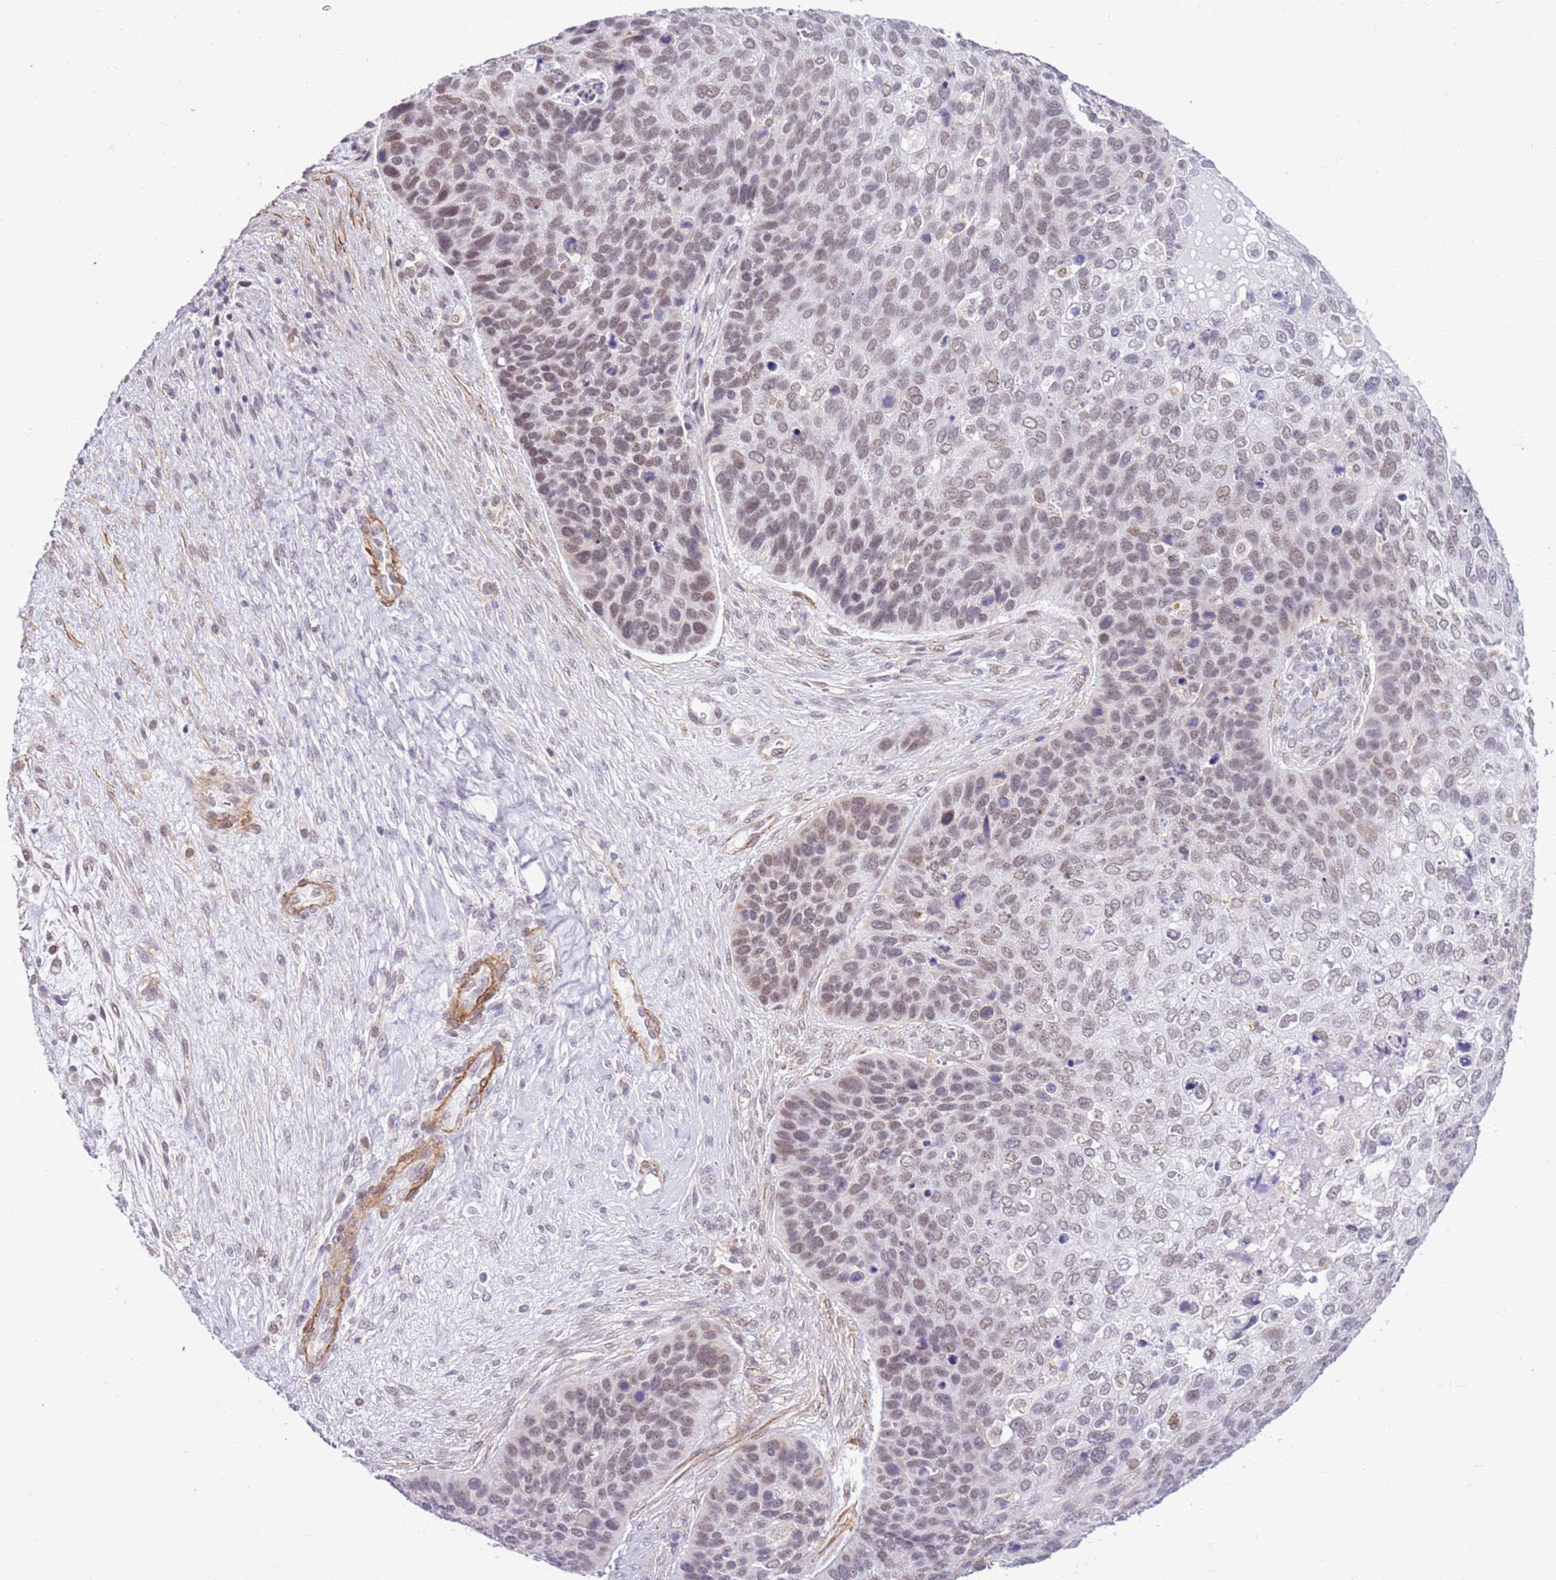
{"staining": {"intensity": "weak", "quantity": "25%-75%", "location": "nuclear"}, "tissue": "skin cancer", "cell_type": "Tumor cells", "image_type": "cancer", "snomed": [{"axis": "morphology", "description": "Basal cell carcinoma"}, {"axis": "topography", "description": "Skin"}], "caption": "Weak nuclear protein positivity is appreciated in about 25%-75% of tumor cells in basal cell carcinoma (skin).", "gene": "SMIM4", "patient": {"sex": "female", "age": 74}}